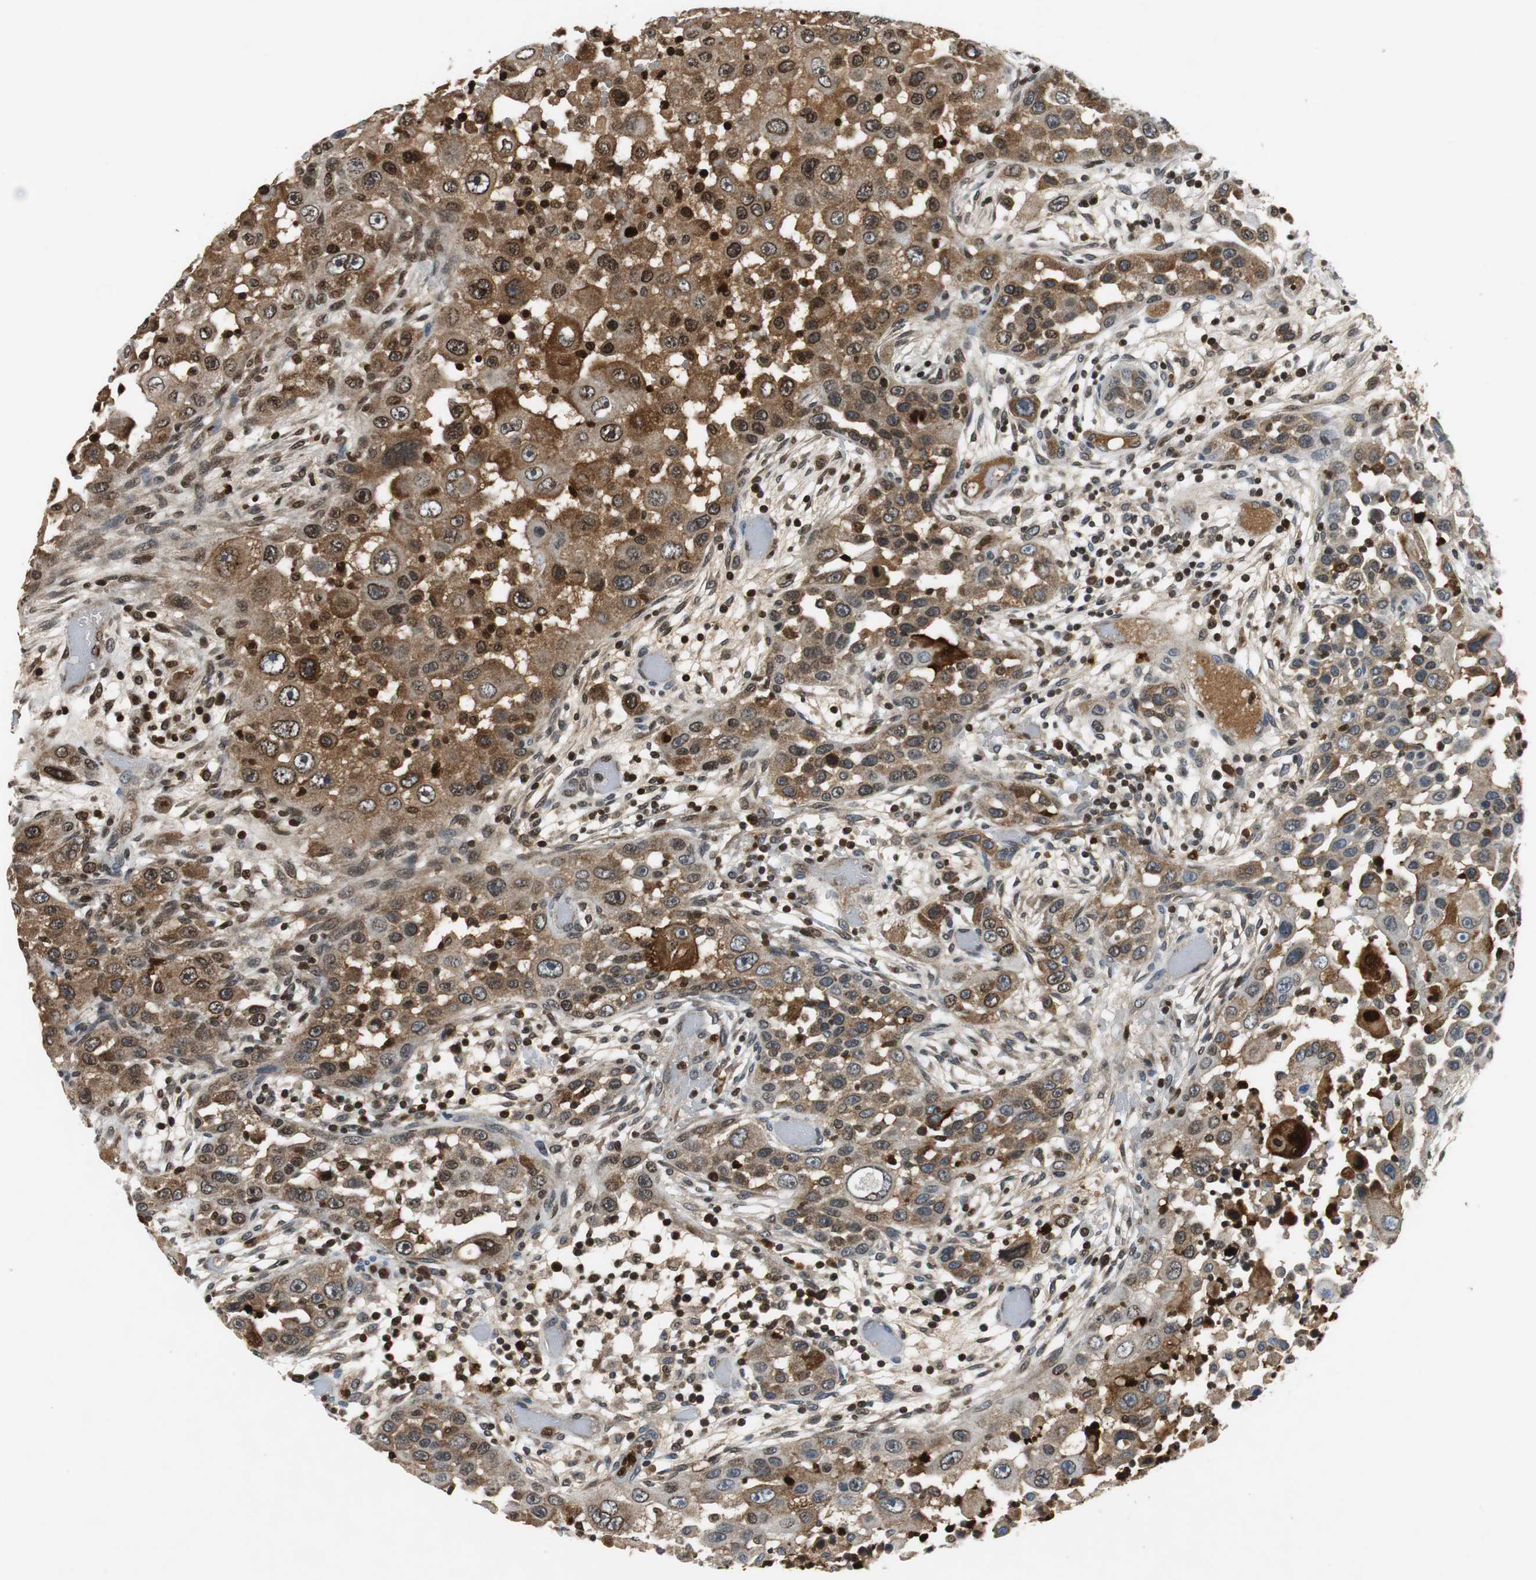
{"staining": {"intensity": "moderate", "quantity": ">75%", "location": "cytoplasmic/membranous,nuclear"}, "tissue": "head and neck cancer", "cell_type": "Tumor cells", "image_type": "cancer", "snomed": [{"axis": "morphology", "description": "Carcinoma, NOS"}, {"axis": "topography", "description": "Head-Neck"}], "caption": "Human head and neck cancer (carcinoma) stained for a protein (brown) reveals moderate cytoplasmic/membranous and nuclear positive staining in approximately >75% of tumor cells.", "gene": "ORM1", "patient": {"sex": "male", "age": 87}}